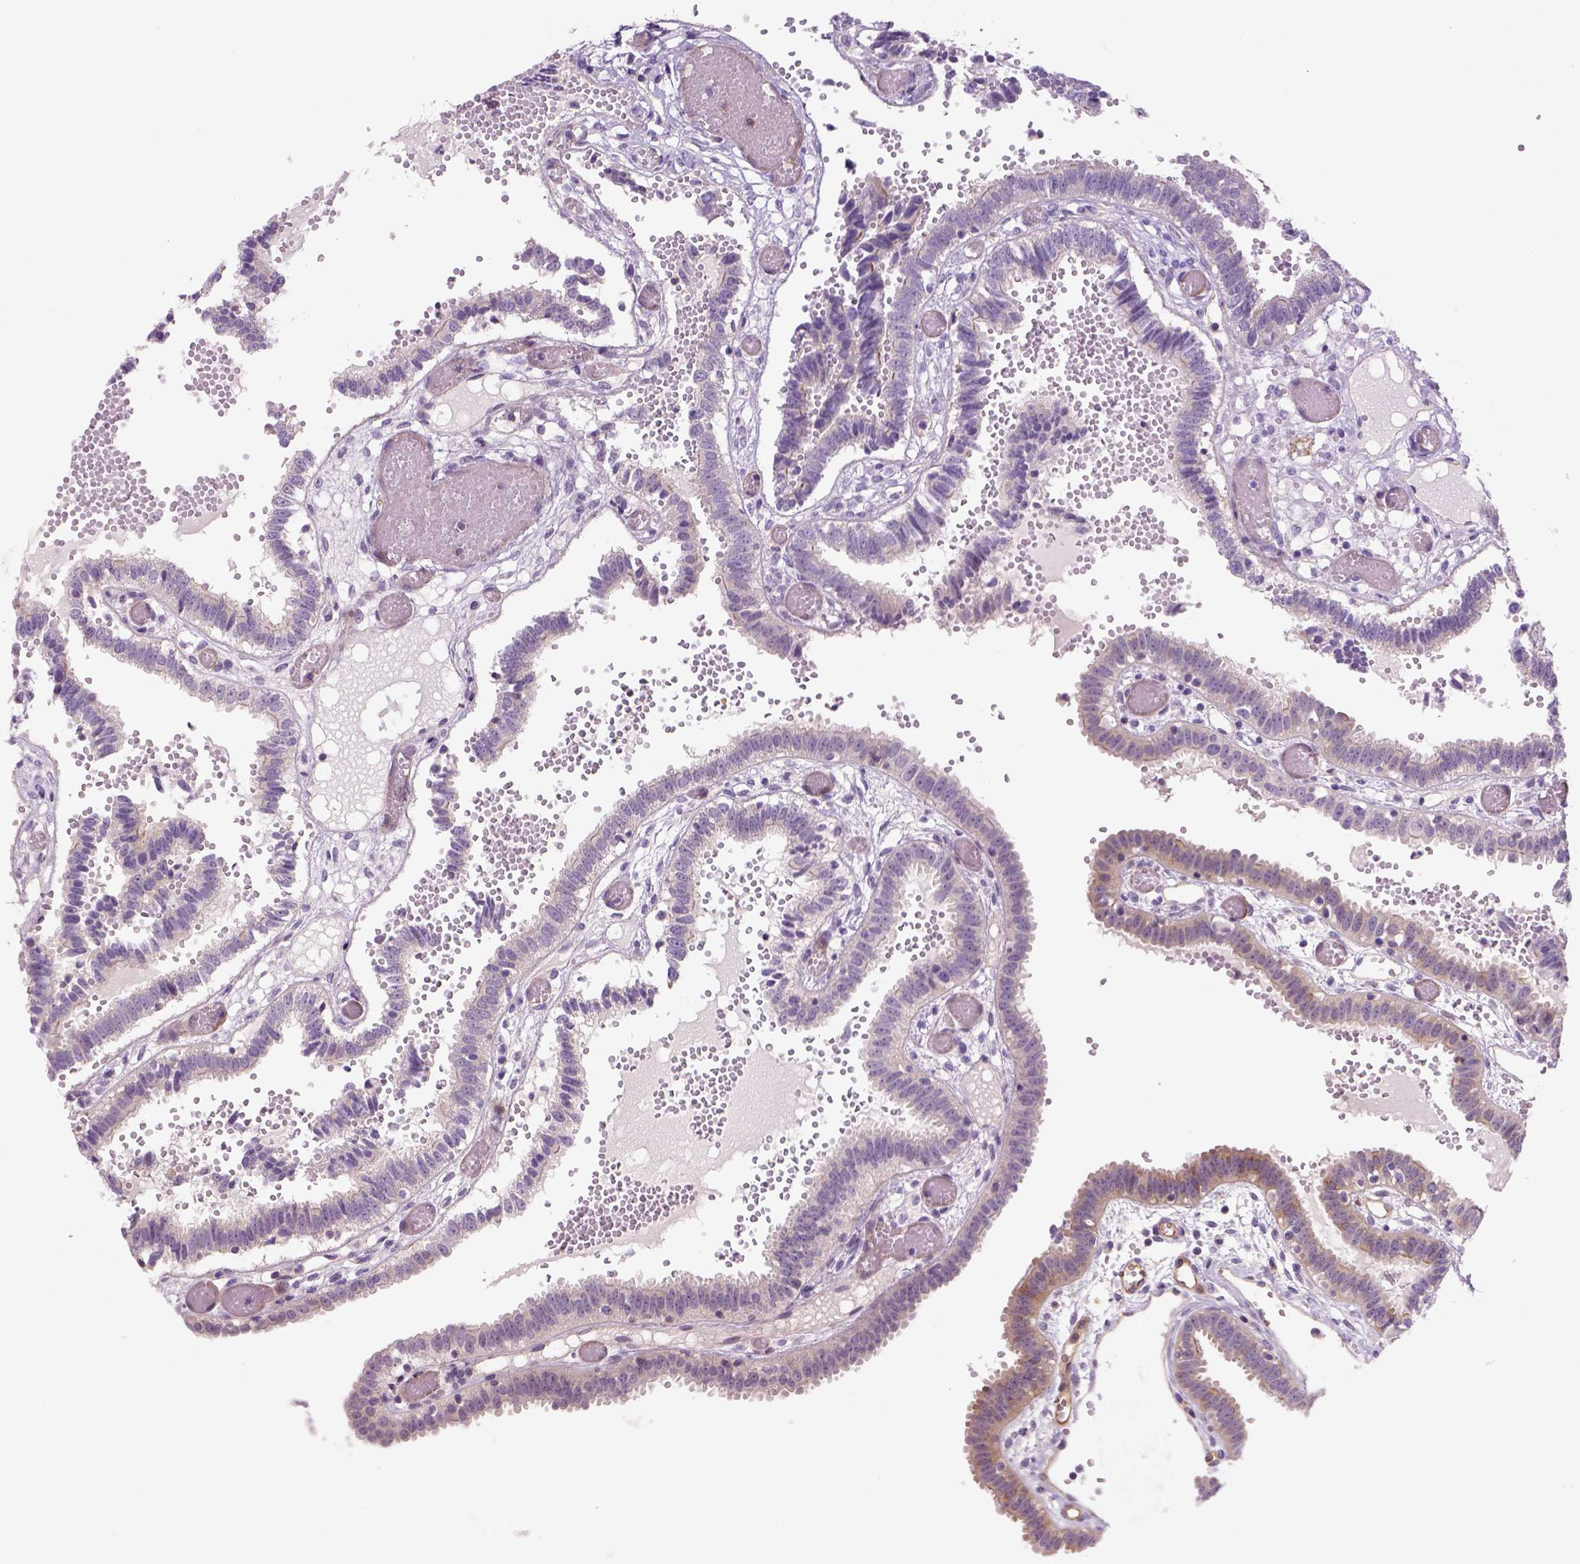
{"staining": {"intensity": "moderate", "quantity": "<25%", "location": "cytoplasmic/membranous"}, "tissue": "fallopian tube", "cell_type": "Glandular cells", "image_type": "normal", "snomed": [{"axis": "morphology", "description": "Normal tissue, NOS"}, {"axis": "topography", "description": "Fallopian tube"}], "caption": "Approximately <25% of glandular cells in benign fallopian tube exhibit moderate cytoplasmic/membranous protein expression as visualized by brown immunohistochemical staining.", "gene": "VSTM5", "patient": {"sex": "female", "age": 37}}